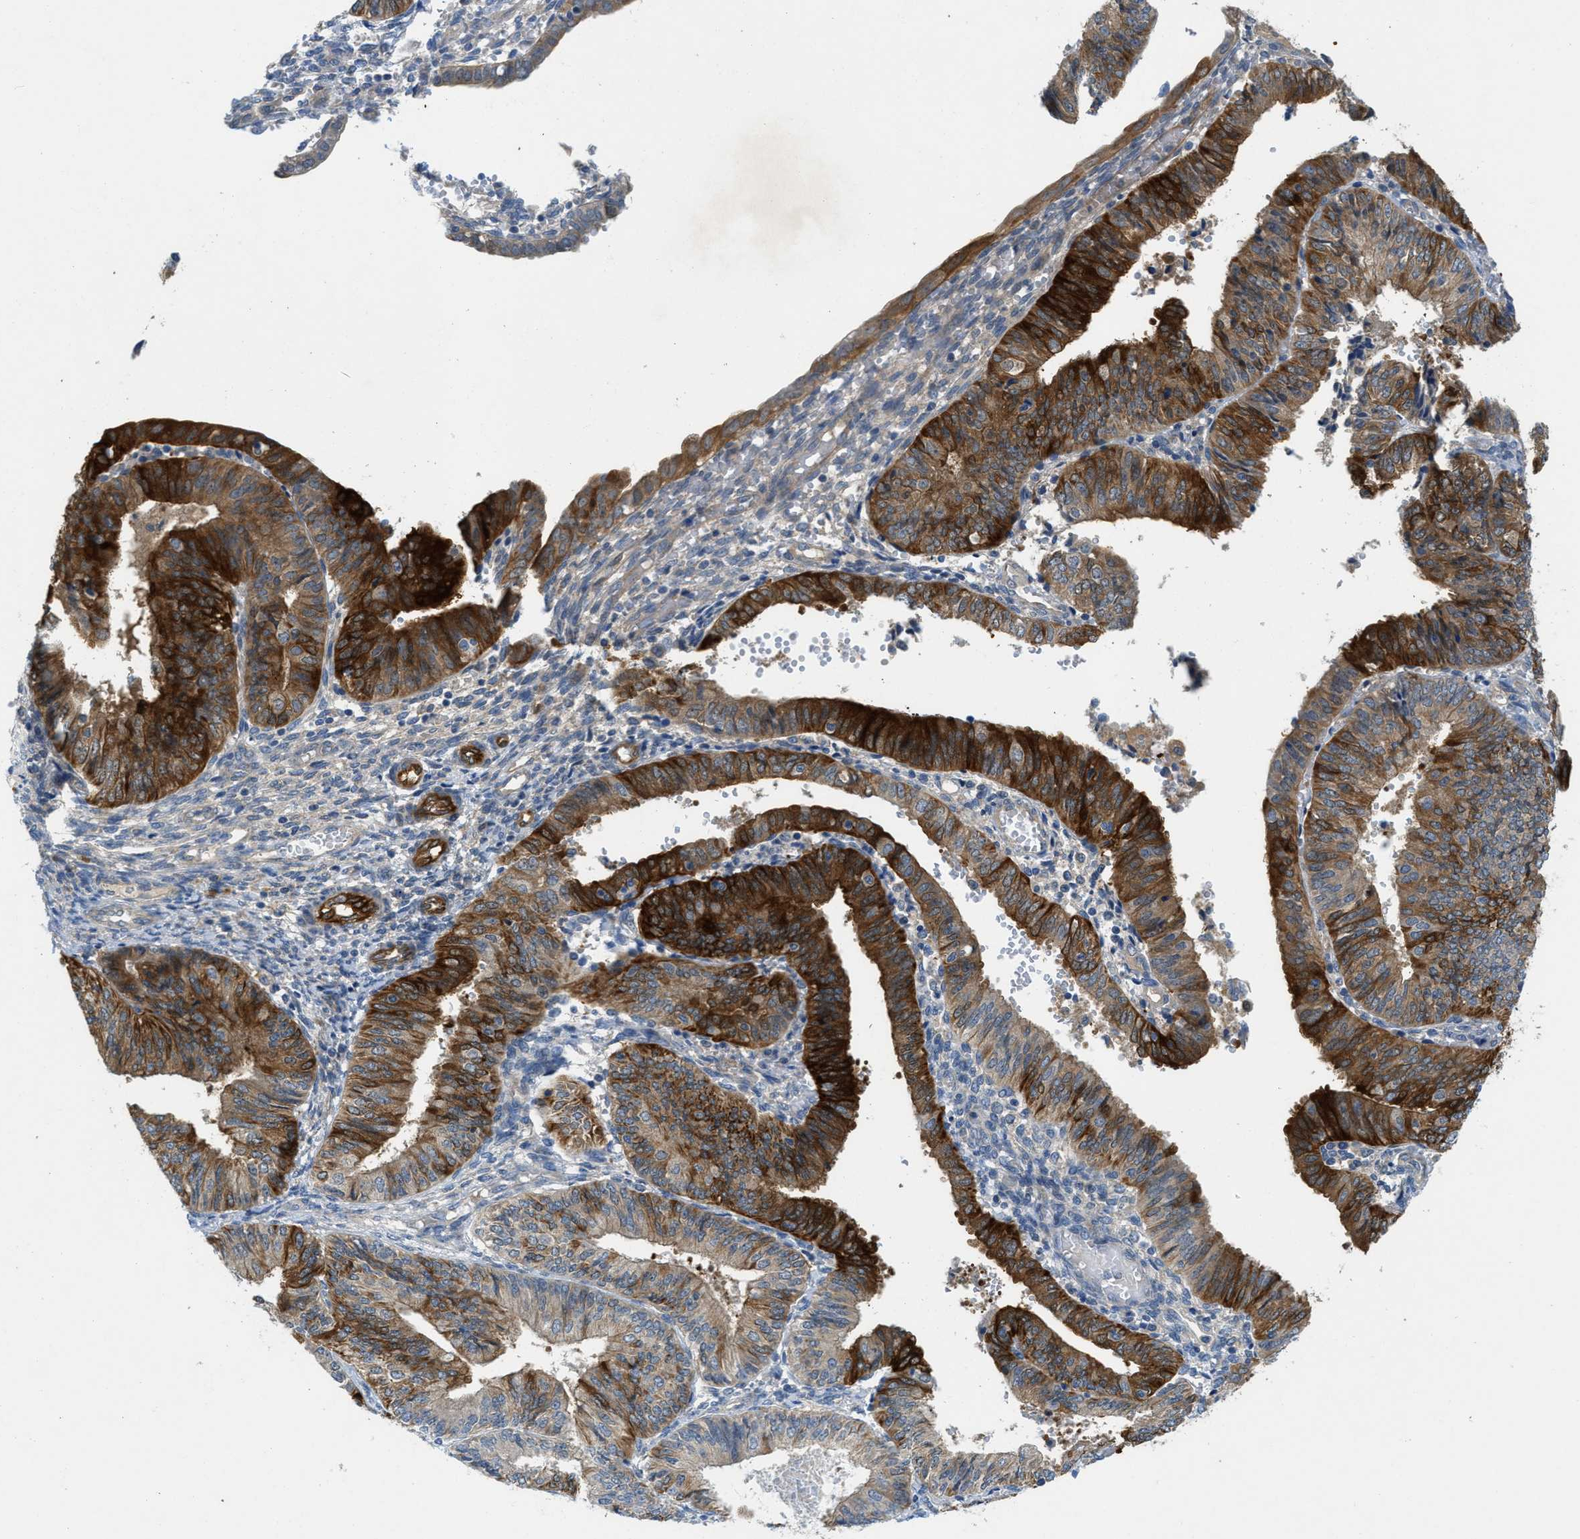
{"staining": {"intensity": "strong", "quantity": ">75%", "location": "cytoplasmic/membranous"}, "tissue": "endometrial cancer", "cell_type": "Tumor cells", "image_type": "cancer", "snomed": [{"axis": "morphology", "description": "Adenocarcinoma, NOS"}, {"axis": "topography", "description": "Endometrium"}], "caption": "Protein expression analysis of endometrial cancer shows strong cytoplasmic/membranous staining in approximately >75% of tumor cells. Using DAB (3,3'-diaminobenzidine) (brown) and hematoxylin (blue) stains, captured at high magnification using brightfield microscopy.", "gene": "RIPK2", "patient": {"sex": "female", "age": 58}}